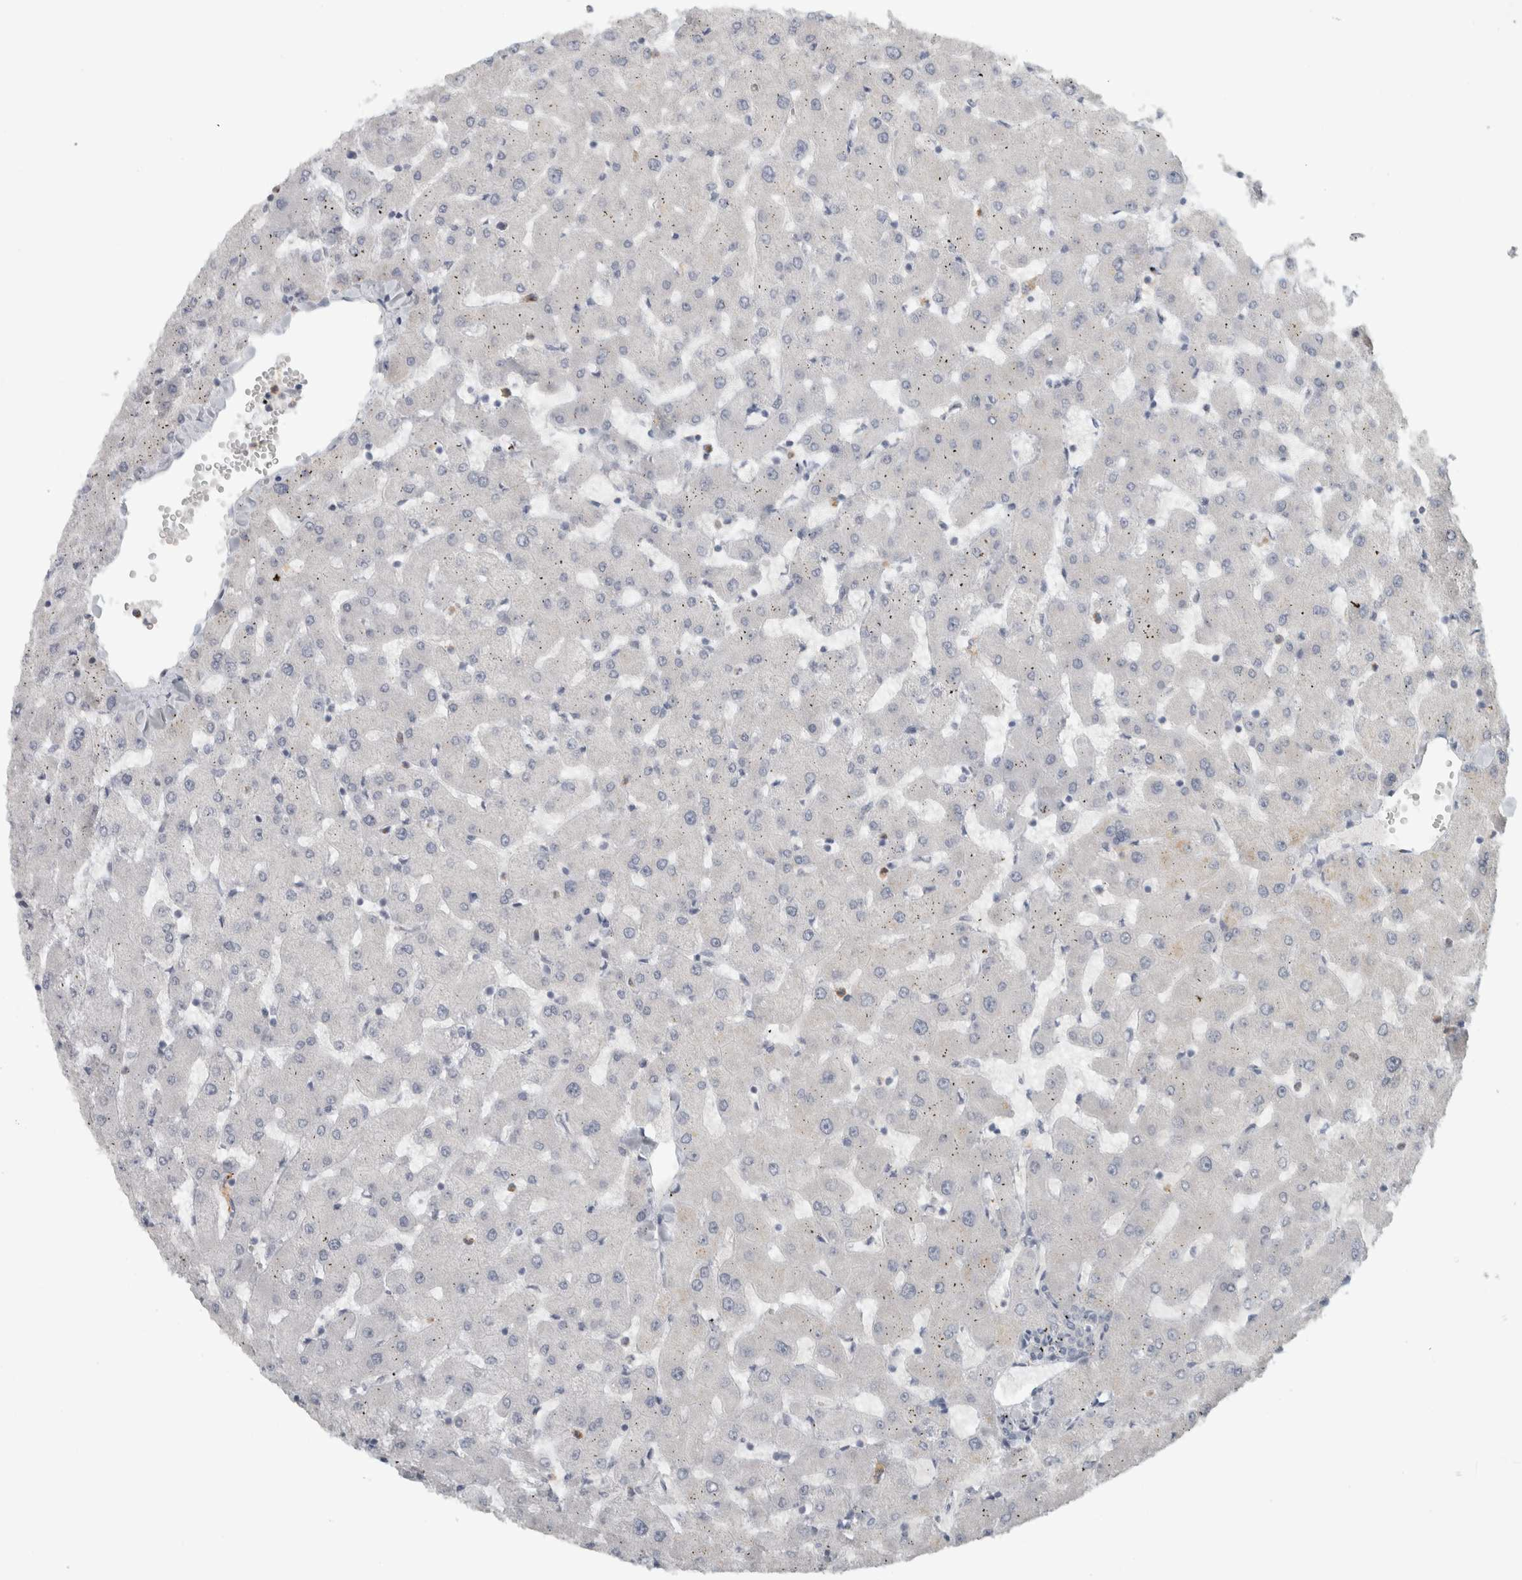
{"staining": {"intensity": "negative", "quantity": "none", "location": "none"}, "tissue": "liver", "cell_type": "Cholangiocytes", "image_type": "normal", "snomed": [{"axis": "morphology", "description": "Normal tissue, NOS"}, {"axis": "topography", "description": "Liver"}], "caption": "An IHC micrograph of normal liver is shown. There is no staining in cholangiocytes of liver.", "gene": "PTPRN2", "patient": {"sex": "female", "age": 63}}